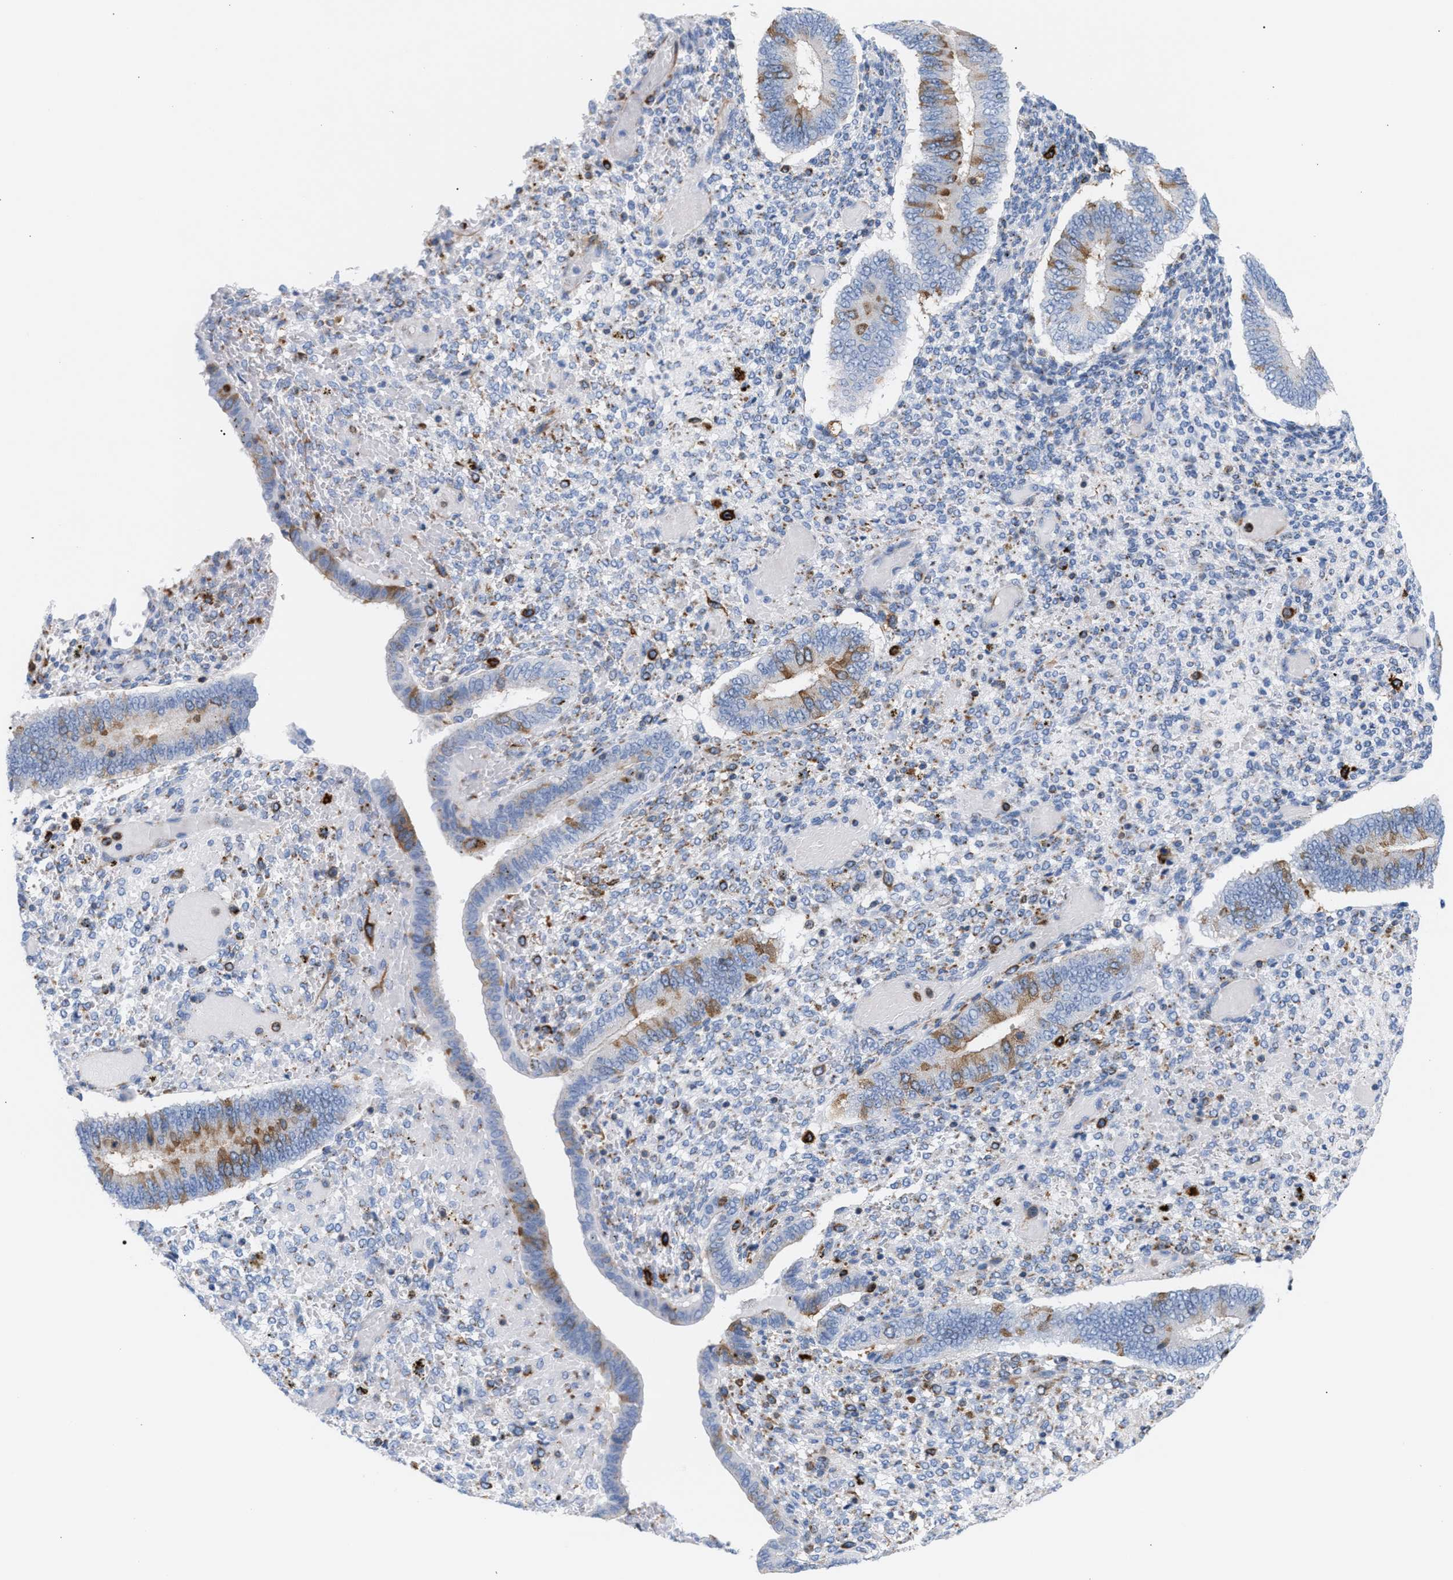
{"staining": {"intensity": "moderate", "quantity": "<25%", "location": "cytoplasmic/membranous"}, "tissue": "endometrium", "cell_type": "Cells in endometrial stroma", "image_type": "normal", "snomed": [{"axis": "morphology", "description": "Normal tissue, NOS"}, {"axis": "topography", "description": "Endometrium"}], "caption": "Human endometrium stained for a protein (brown) exhibits moderate cytoplasmic/membranous positive positivity in about <25% of cells in endometrial stroma.", "gene": "TACC3", "patient": {"sex": "female", "age": 42}}